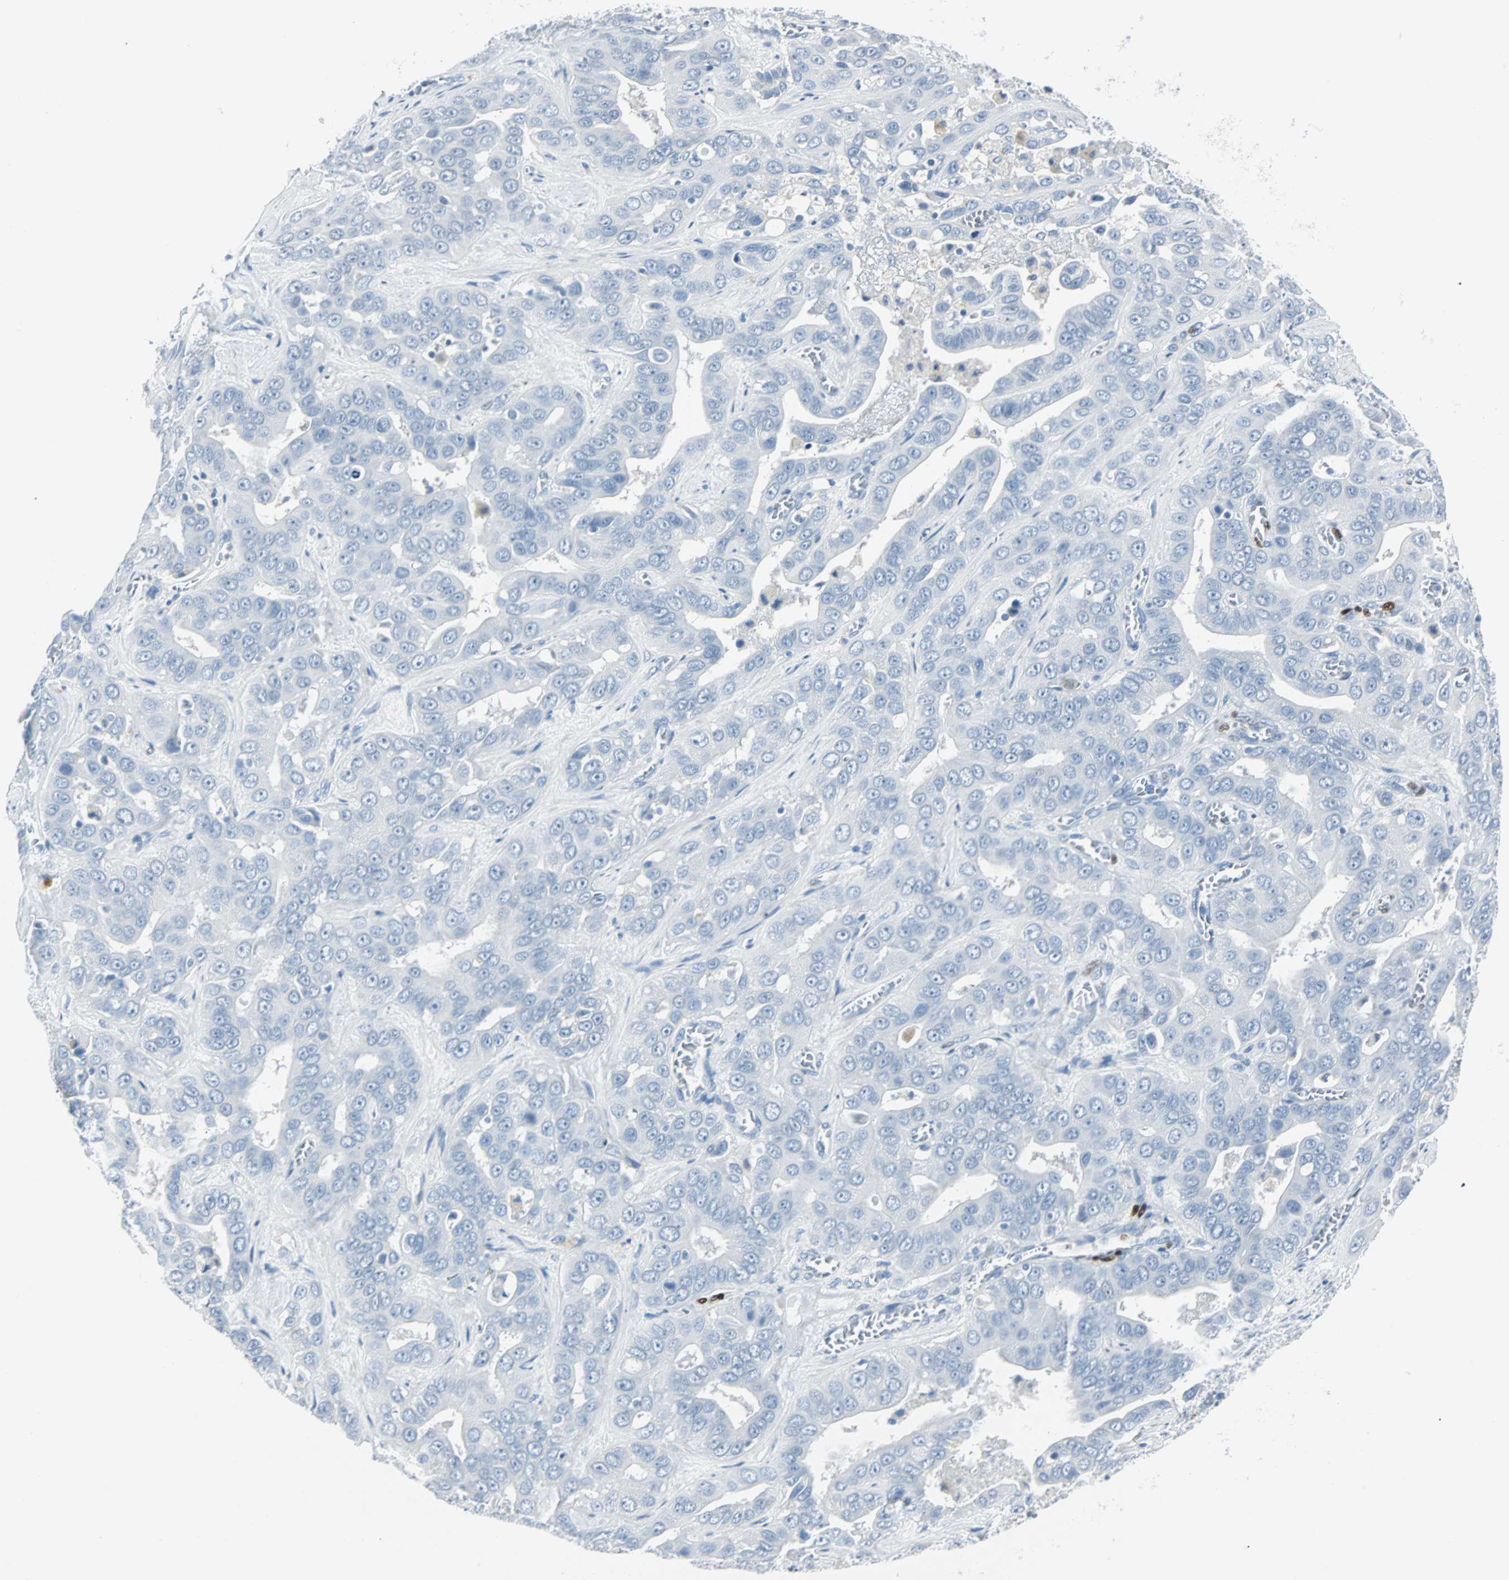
{"staining": {"intensity": "negative", "quantity": "none", "location": "none"}, "tissue": "liver cancer", "cell_type": "Tumor cells", "image_type": "cancer", "snomed": [{"axis": "morphology", "description": "Cholangiocarcinoma"}, {"axis": "topography", "description": "Liver"}], "caption": "There is no significant expression in tumor cells of liver cancer (cholangiocarcinoma). Brightfield microscopy of IHC stained with DAB (brown) and hematoxylin (blue), captured at high magnification.", "gene": "IL33", "patient": {"sex": "female", "age": 52}}